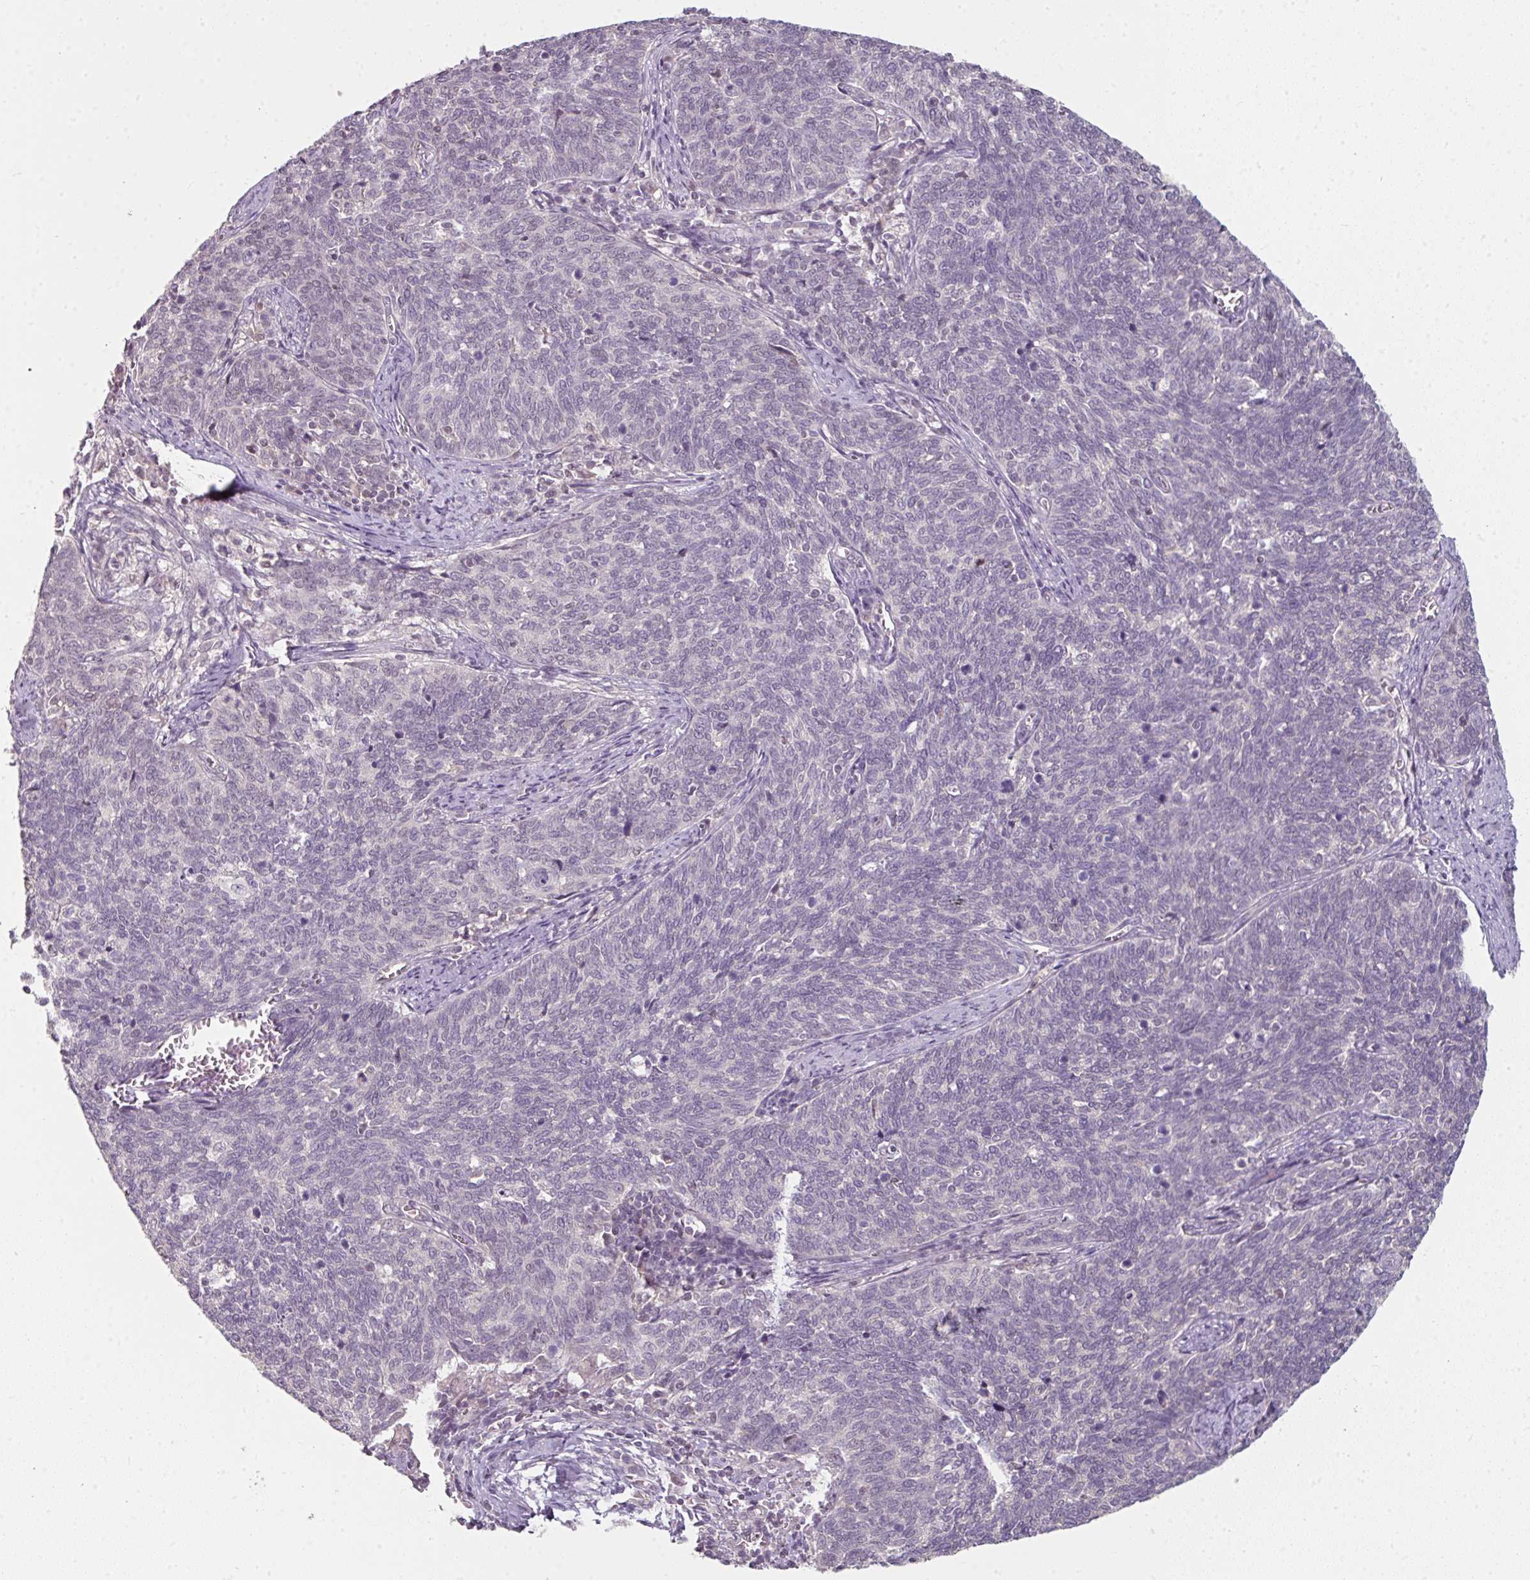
{"staining": {"intensity": "negative", "quantity": "none", "location": "none"}, "tissue": "cervical cancer", "cell_type": "Tumor cells", "image_type": "cancer", "snomed": [{"axis": "morphology", "description": "Squamous cell carcinoma, NOS"}, {"axis": "topography", "description": "Cervix"}], "caption": "Cervical cancer was stained to show a protein in brown. There is no significant expression in tumor cells. (DAB immunohistochemistry (IHC) with hematoxylin counter stain).", "gene": "C19orf33", "patient": {"sex": "female", "age": 39}}